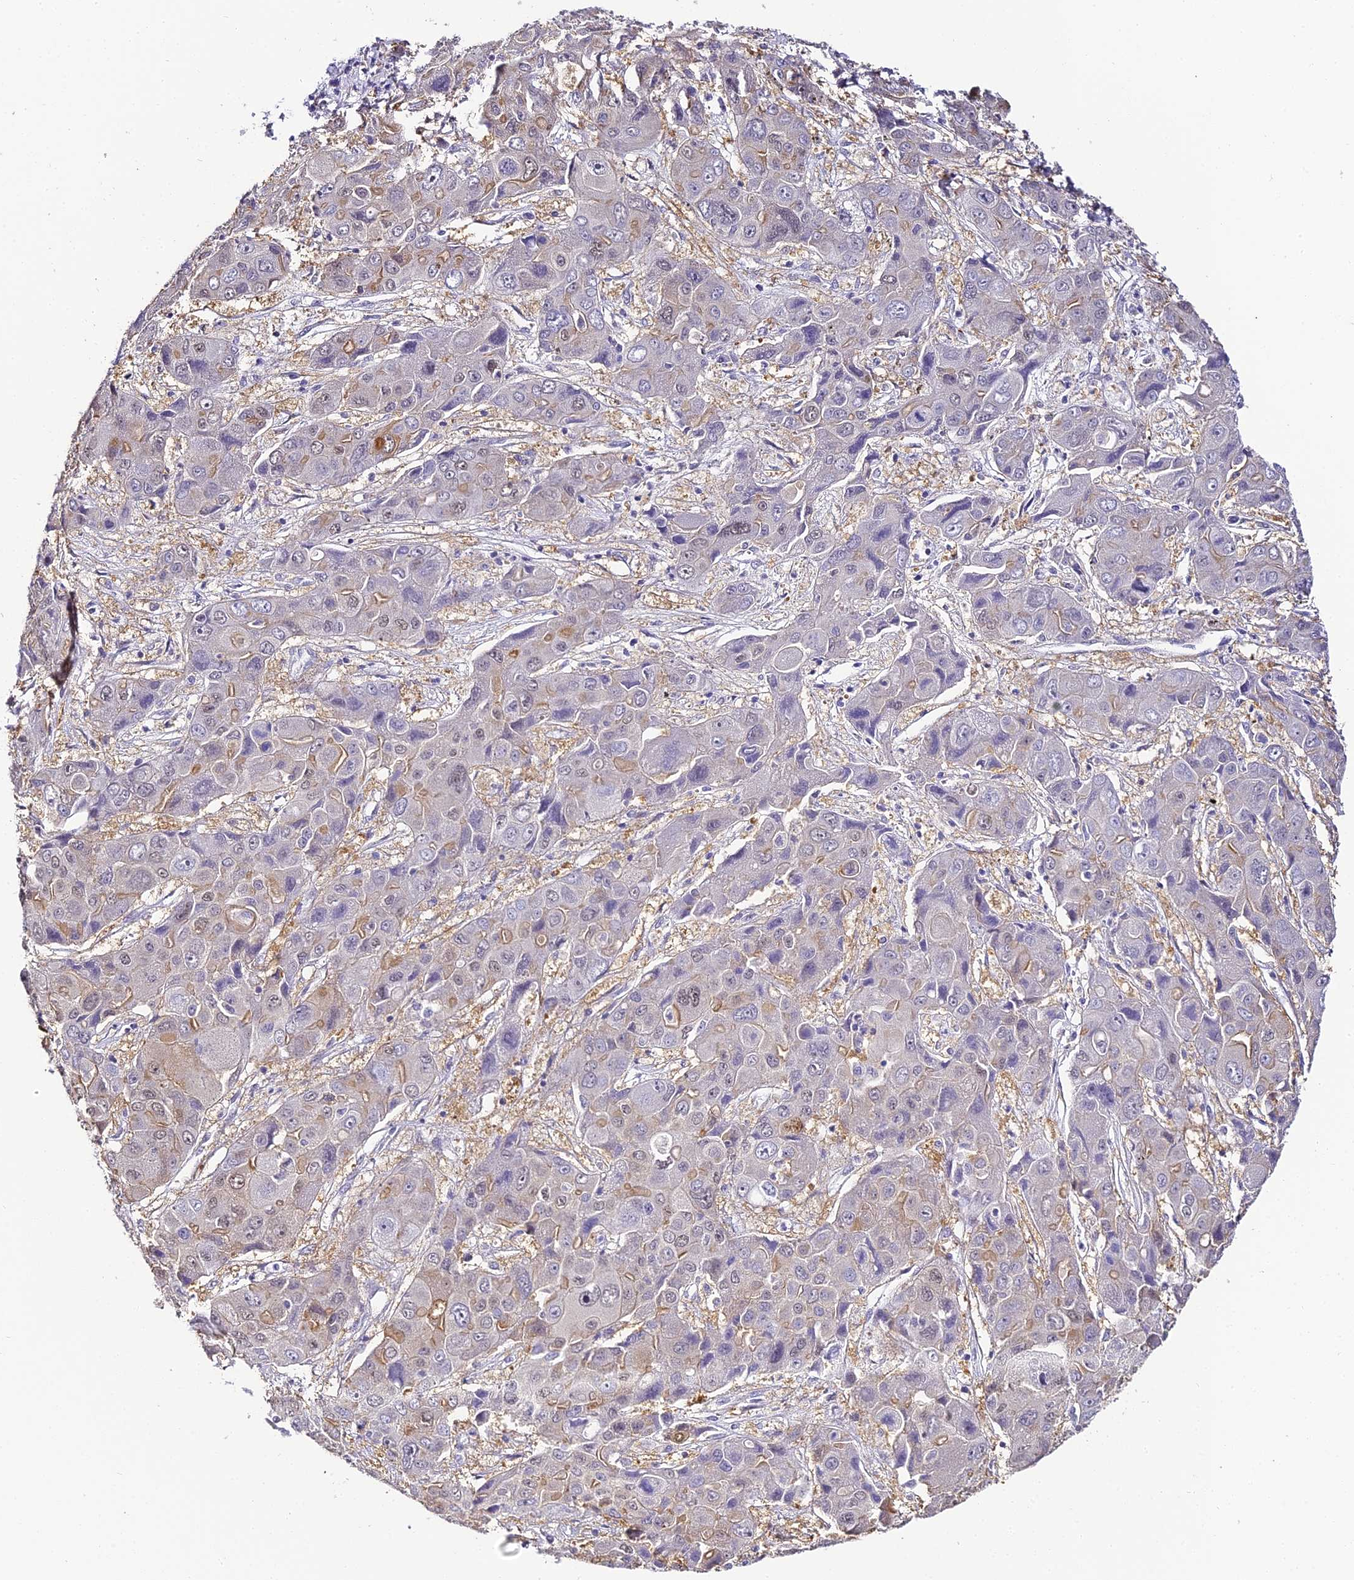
{"staining": {"intensity": "weak", "quantity": "<25%", "location": "cytoplasmic/membranous"}, "tissue": "liver cancer", "cell_type": "Tumor cells", "image_type": "cancer", "snomed": [{"axis": "morphology", "description": "Cholangiocarcinoma"}, {"axis": "topography", "description": "Liver"}], "caption": "Immunohistochemical staining of human liver cancer demonstrates no significant staining in tumor cells.", "gene": "ABHD14A-ACY1", "patient": {"sex": "male", "age": 67}}